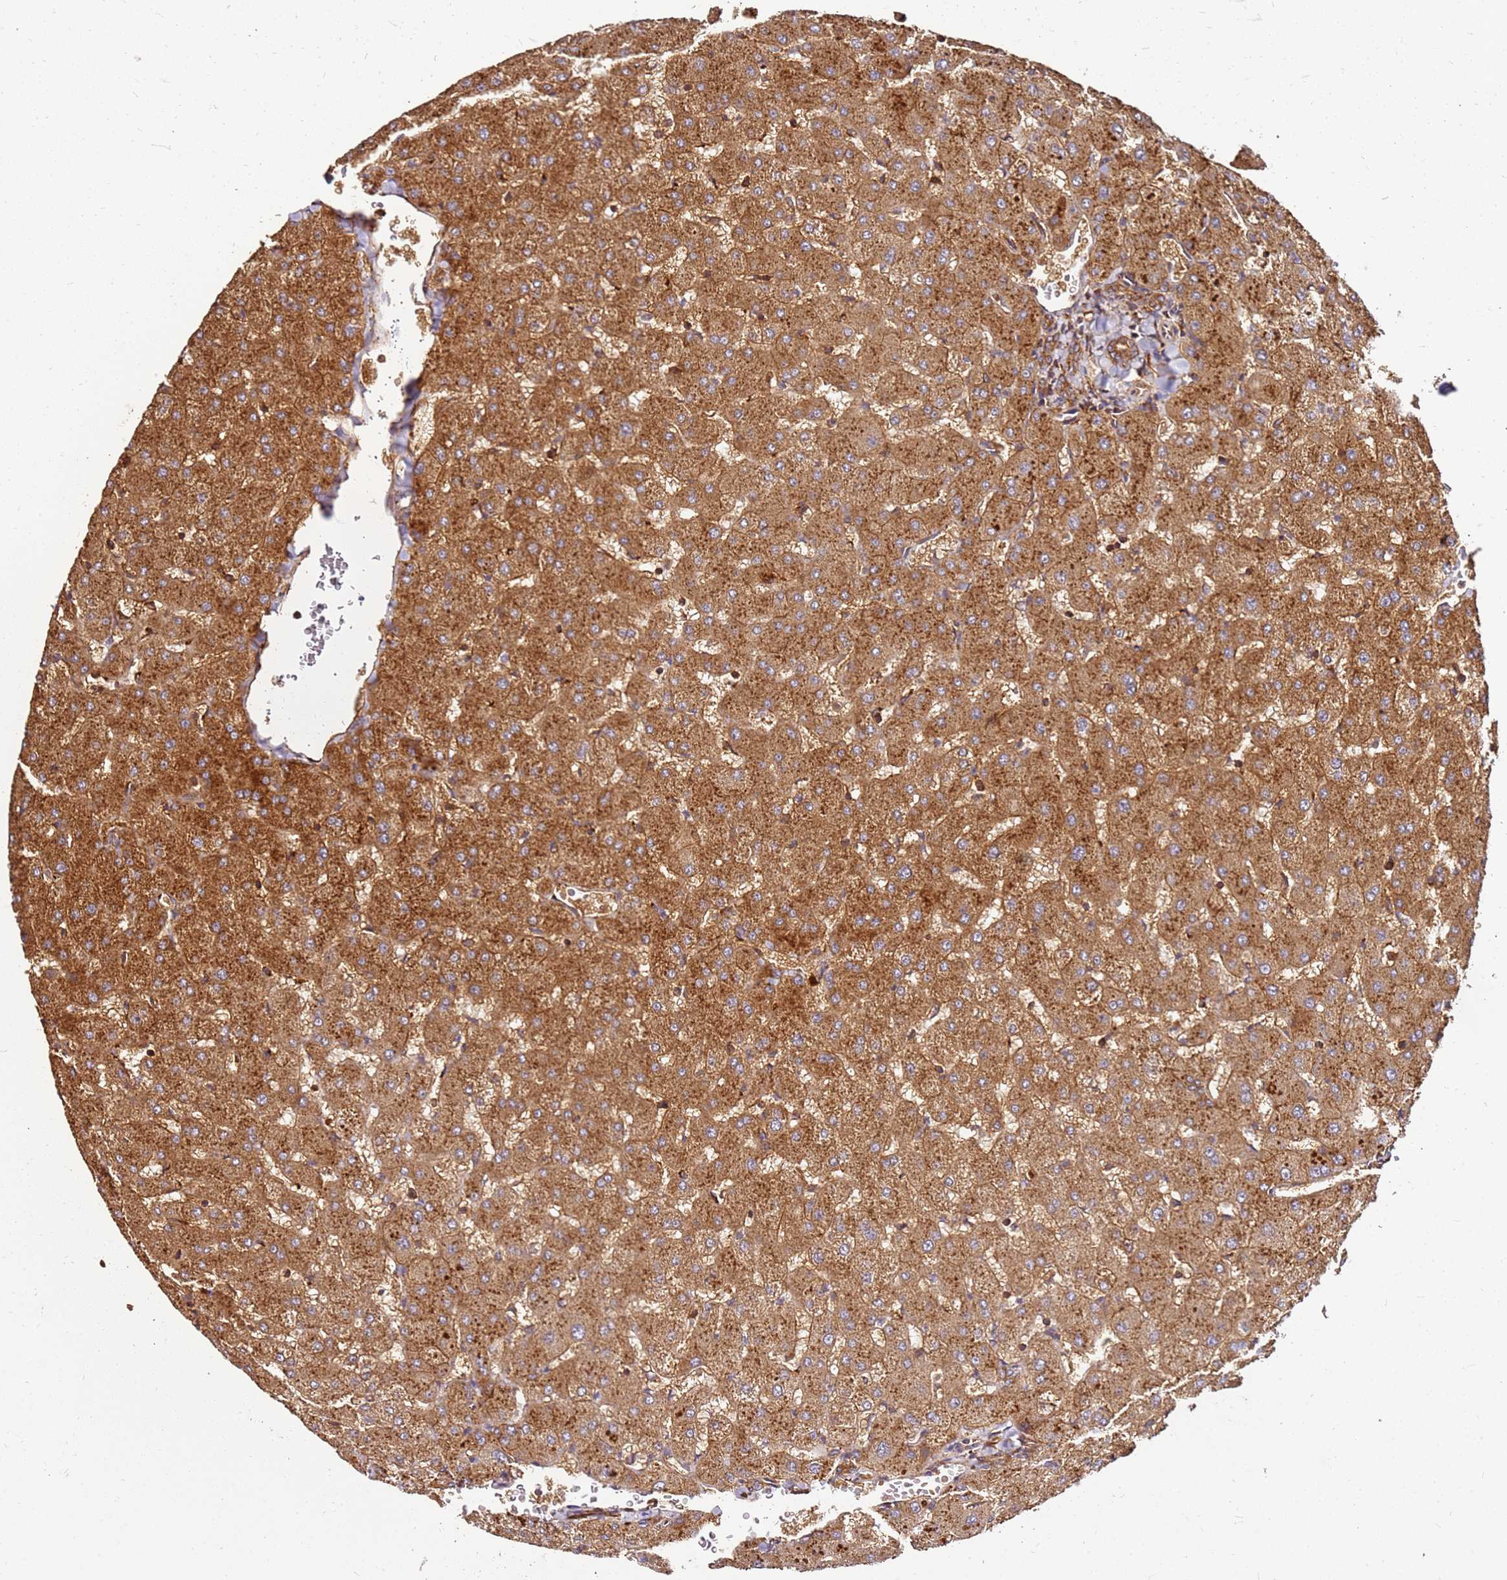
{"staining": {"intensity": "moderate", "quantity": ">75%", "location": "cytoplasmic/membranous"}, "tissue": "liver", "cell_type": "Cholangiocytes", "image_type": "normal", "snomed": [{"axis": "morphology", "description": "Normal tissue, NOS"}, {"axis": "topography", "description": "Liver"}], "caption": "This is a histology image of immunohistochemistry (IHC) staining of normal liver, which shows moderate staining in the cytoplasmic/membranous of cholangiocytes.", "gene": "DVL3", "patient": {"sex": "female", "age": 63}}